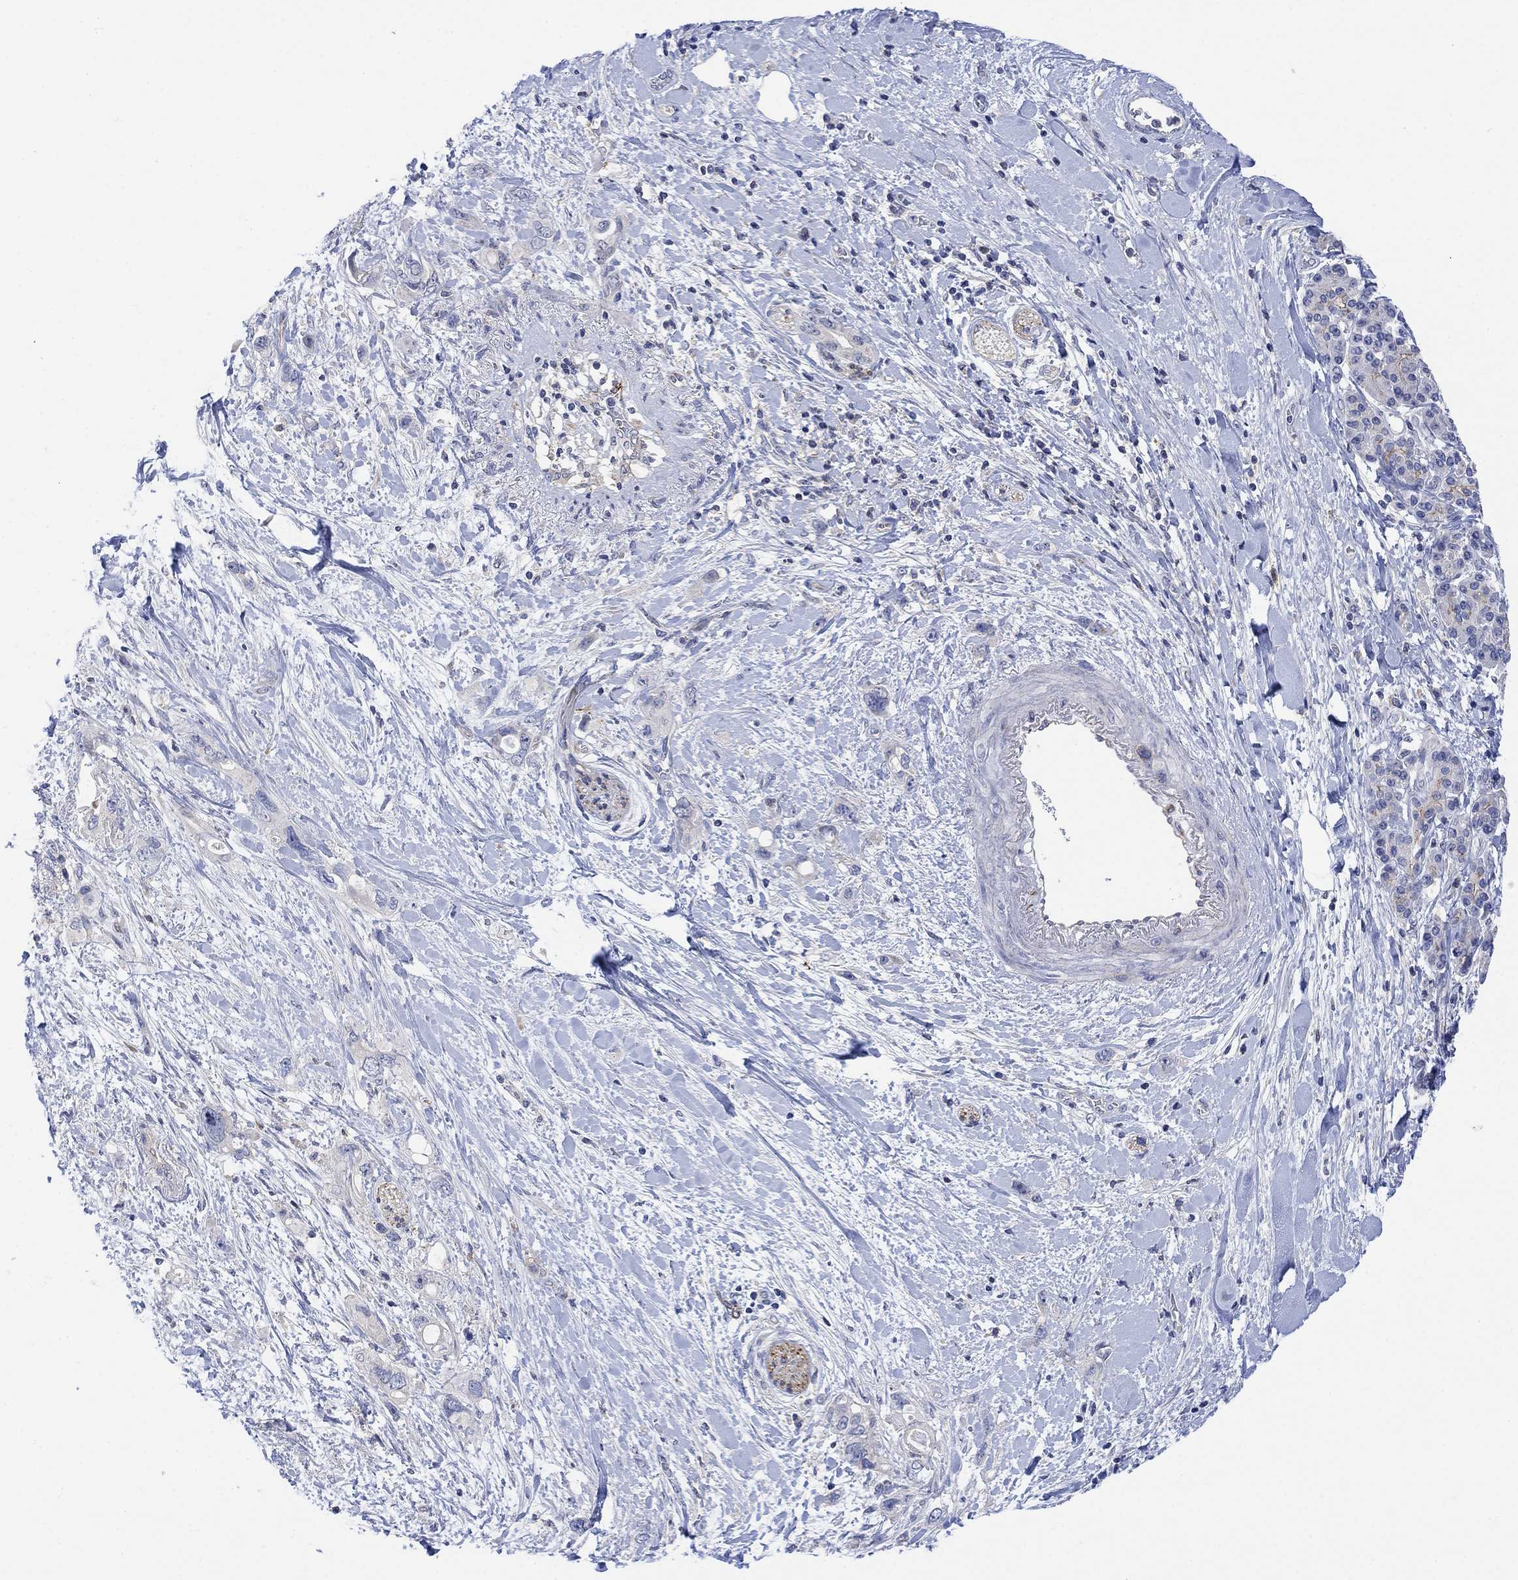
{"staining": {"intensity": "negative", "quantity": "none", "location": "none"}, "tissue": "pancreatic cancer", "cell_type": "Tumor cells", "image_type": "cancer", "snomed": [{"axis": "morphology", "description": "Adenocarcinoma, NOS"}, {"axis": "topography", "description": "Pancreas"}], "caption": "Pancreatic cancer (adenocarcinoma) stained for a protein using immunohistochemistry demonstrates no positivity tumor cells.", "gene": "ARSK", "patient": {"sex": "female", "age": 56}}